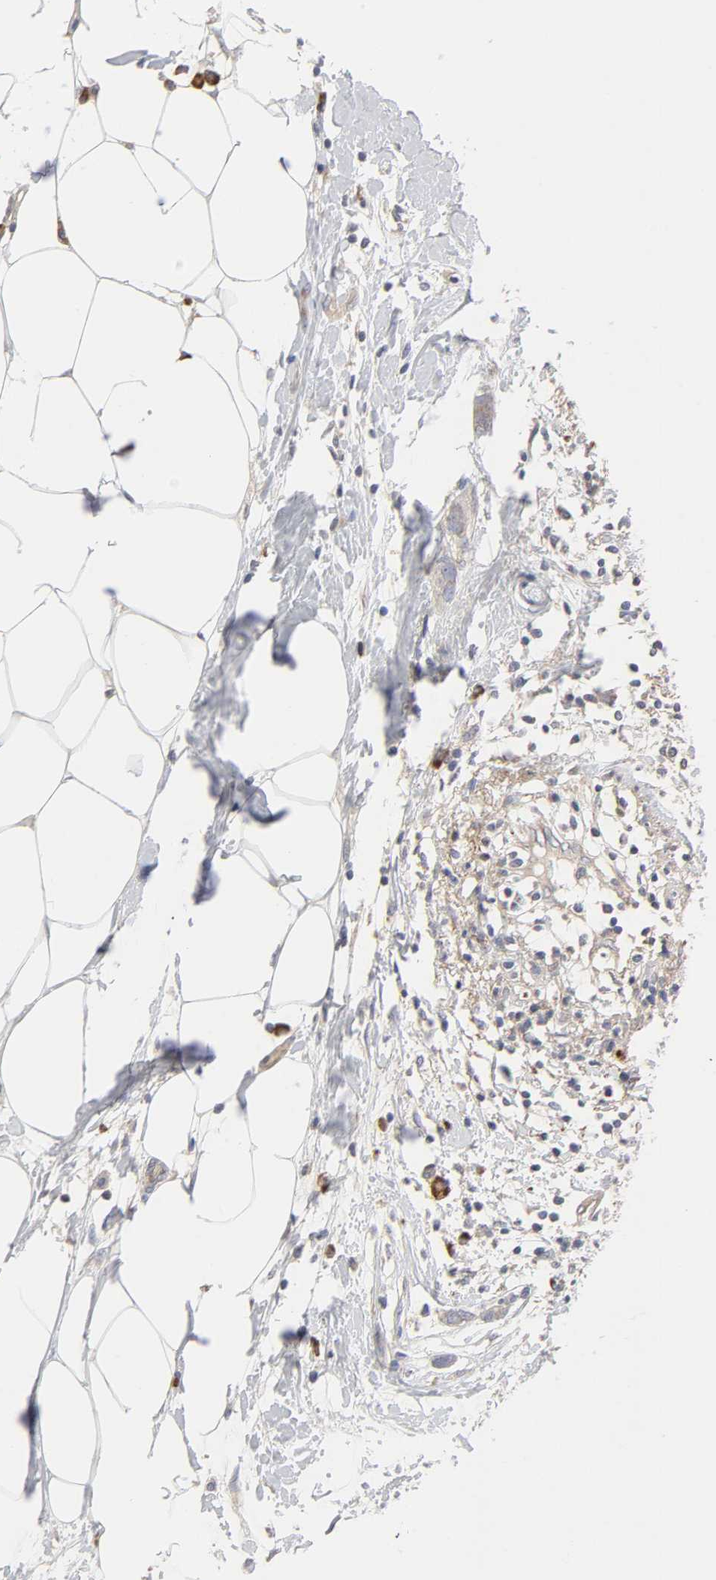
{"staining": {"intensity": "weak", "quantity": ">75%", "location": "cytoplasmic/membranous"}, "tissue": "breast cancer", "cell_type": "Tumor cells", "image_type": "cancer", "snomed": [{"axis": "morphology", "description": "Normal tissue, NOS"}, {"axis": "morphology", "description": "Duct carcinoma"}, {"axis": "topography", "description": "Breast"}], "caption": "Breast cancer (intraductal carcinoma) stained for a protein (brown) displays weak cytoplasmic/membranous positive staining in approximately >75% of tumor cells.", "gene": "IL4R", "patient": {"sex": "female", "age": 50}}